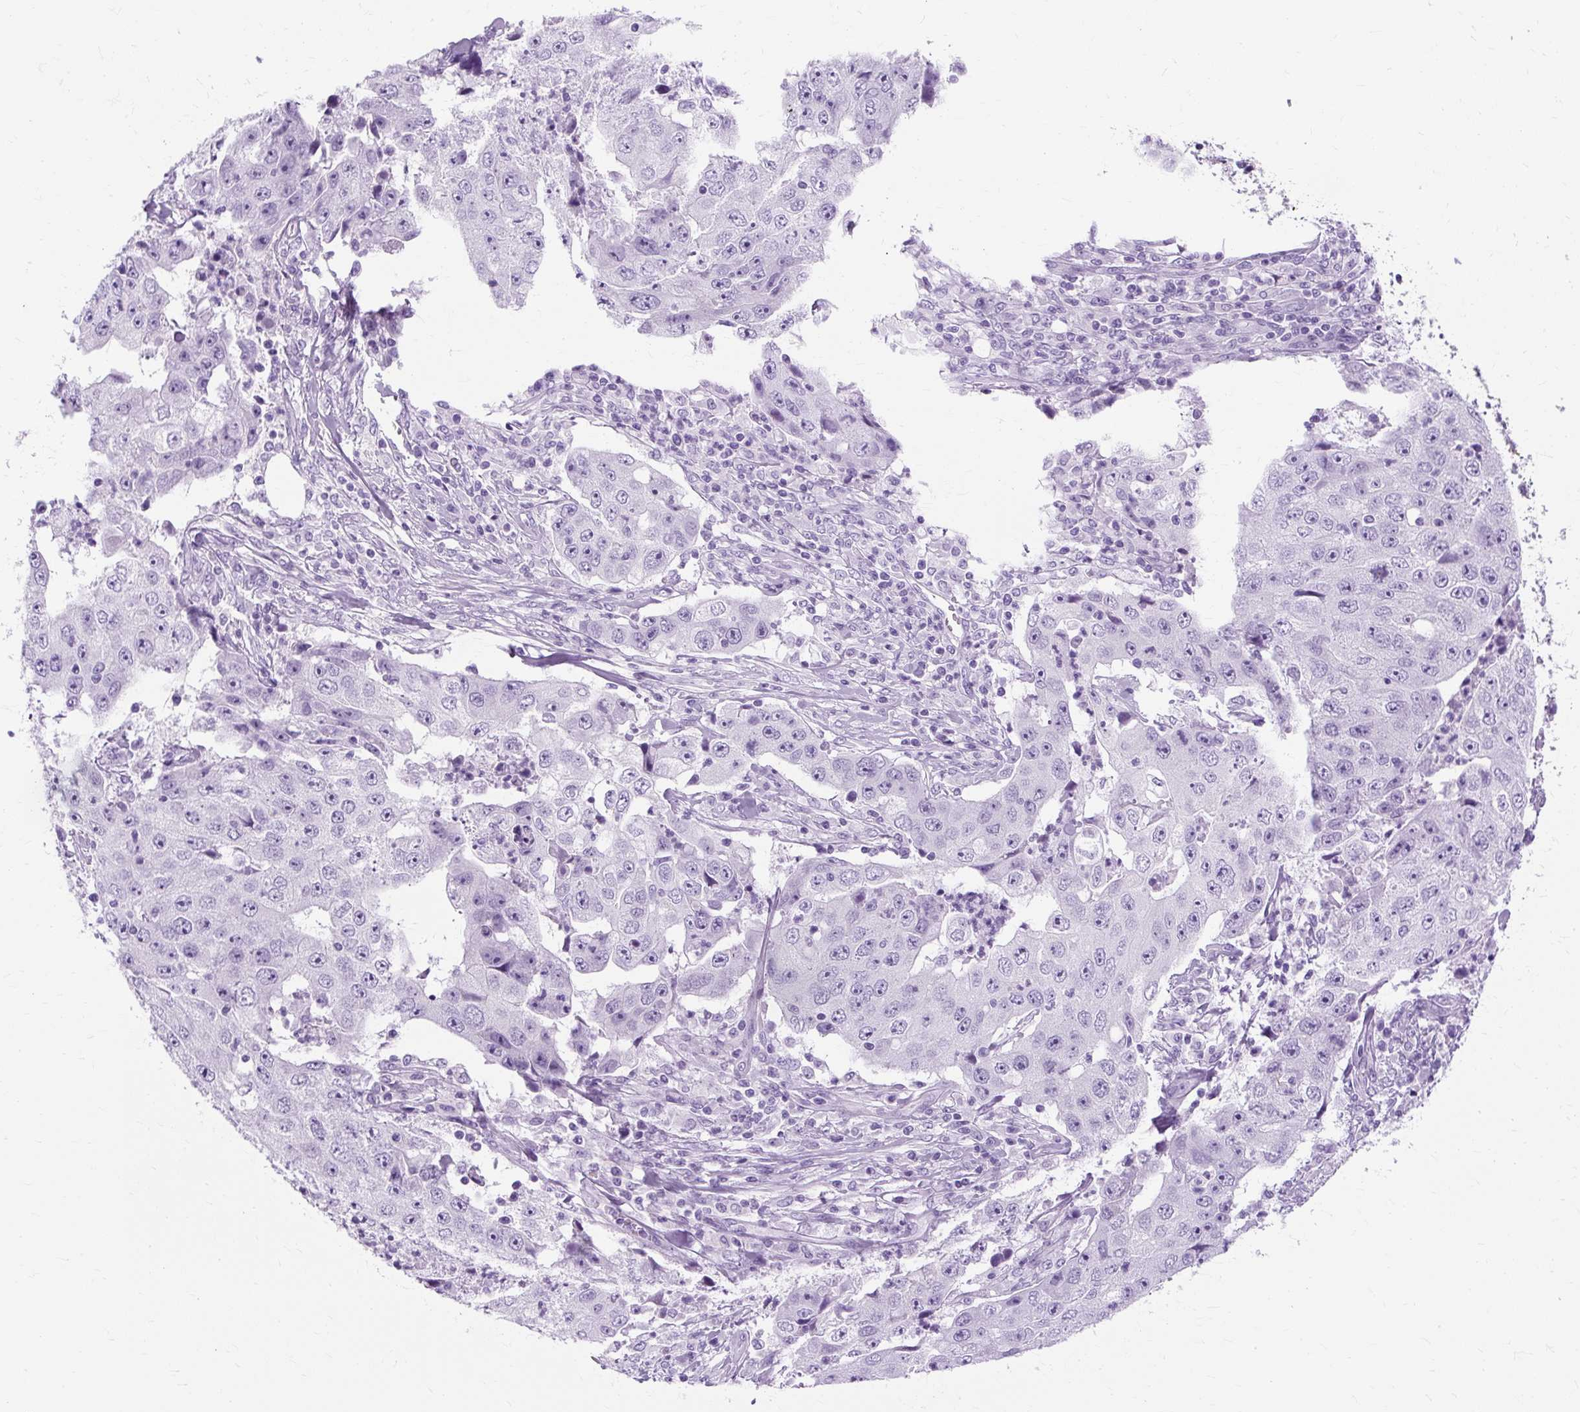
{"staining": {"intensity": "negative", "quantity": "none", "location": "none"}, "tissue": "lung cancer", "cell_type": "Tumor cells", "image_type": "cancer", "snomed": [{"axis": "morphology", "description": "Squamous cell carcinoma, NOS"}, {"axis": "topography", "description": "Lung"}], "caption": "Human lung cancer (squamous cell carcinoma) stained for a protein using immunohistochemistry (IHC) reveals no expression in tumor cells.", "gene": "TMEM89", "patient": {"sex": "male", "age": 64}}